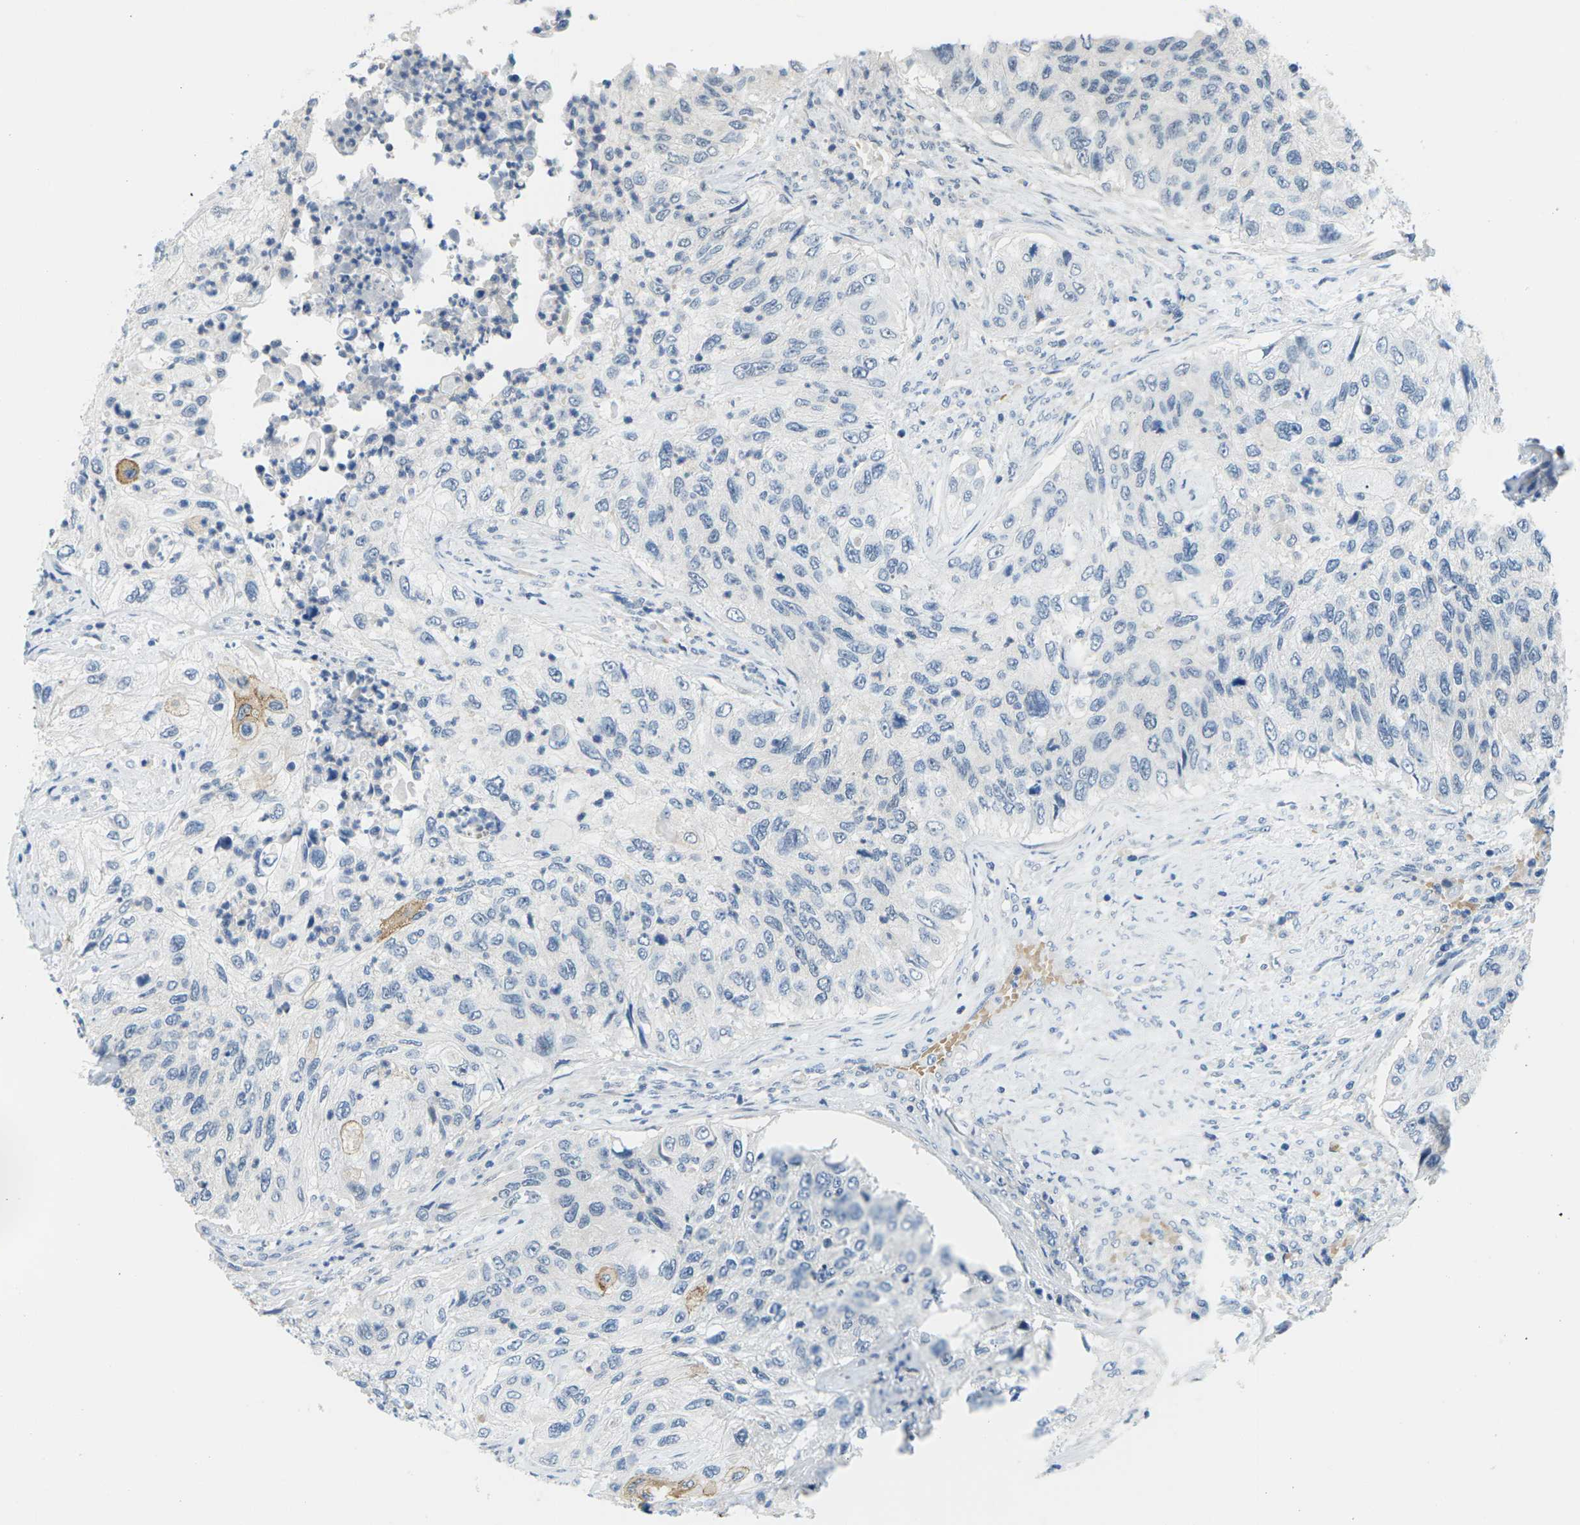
{"staining": {"intensity": "negative", "quantity": "none", "location": "none"}, "tissue": "urothelial cancer", "cell_type": "Tumor cells", "image_type": "cancer", "snomed": [{"axis": "morphology", "description": "Urothelial carcinoma, High grade"}, {"axis": "topography", "description": "Urinary bladder"}], "caption": "Immunohistochemical staining of urothelial cancer shows no significant staining in tumor cells. Nuclei are stained in blue.", "gene": "PSAT1", "patient": {"sex": "female", "age": 60}}